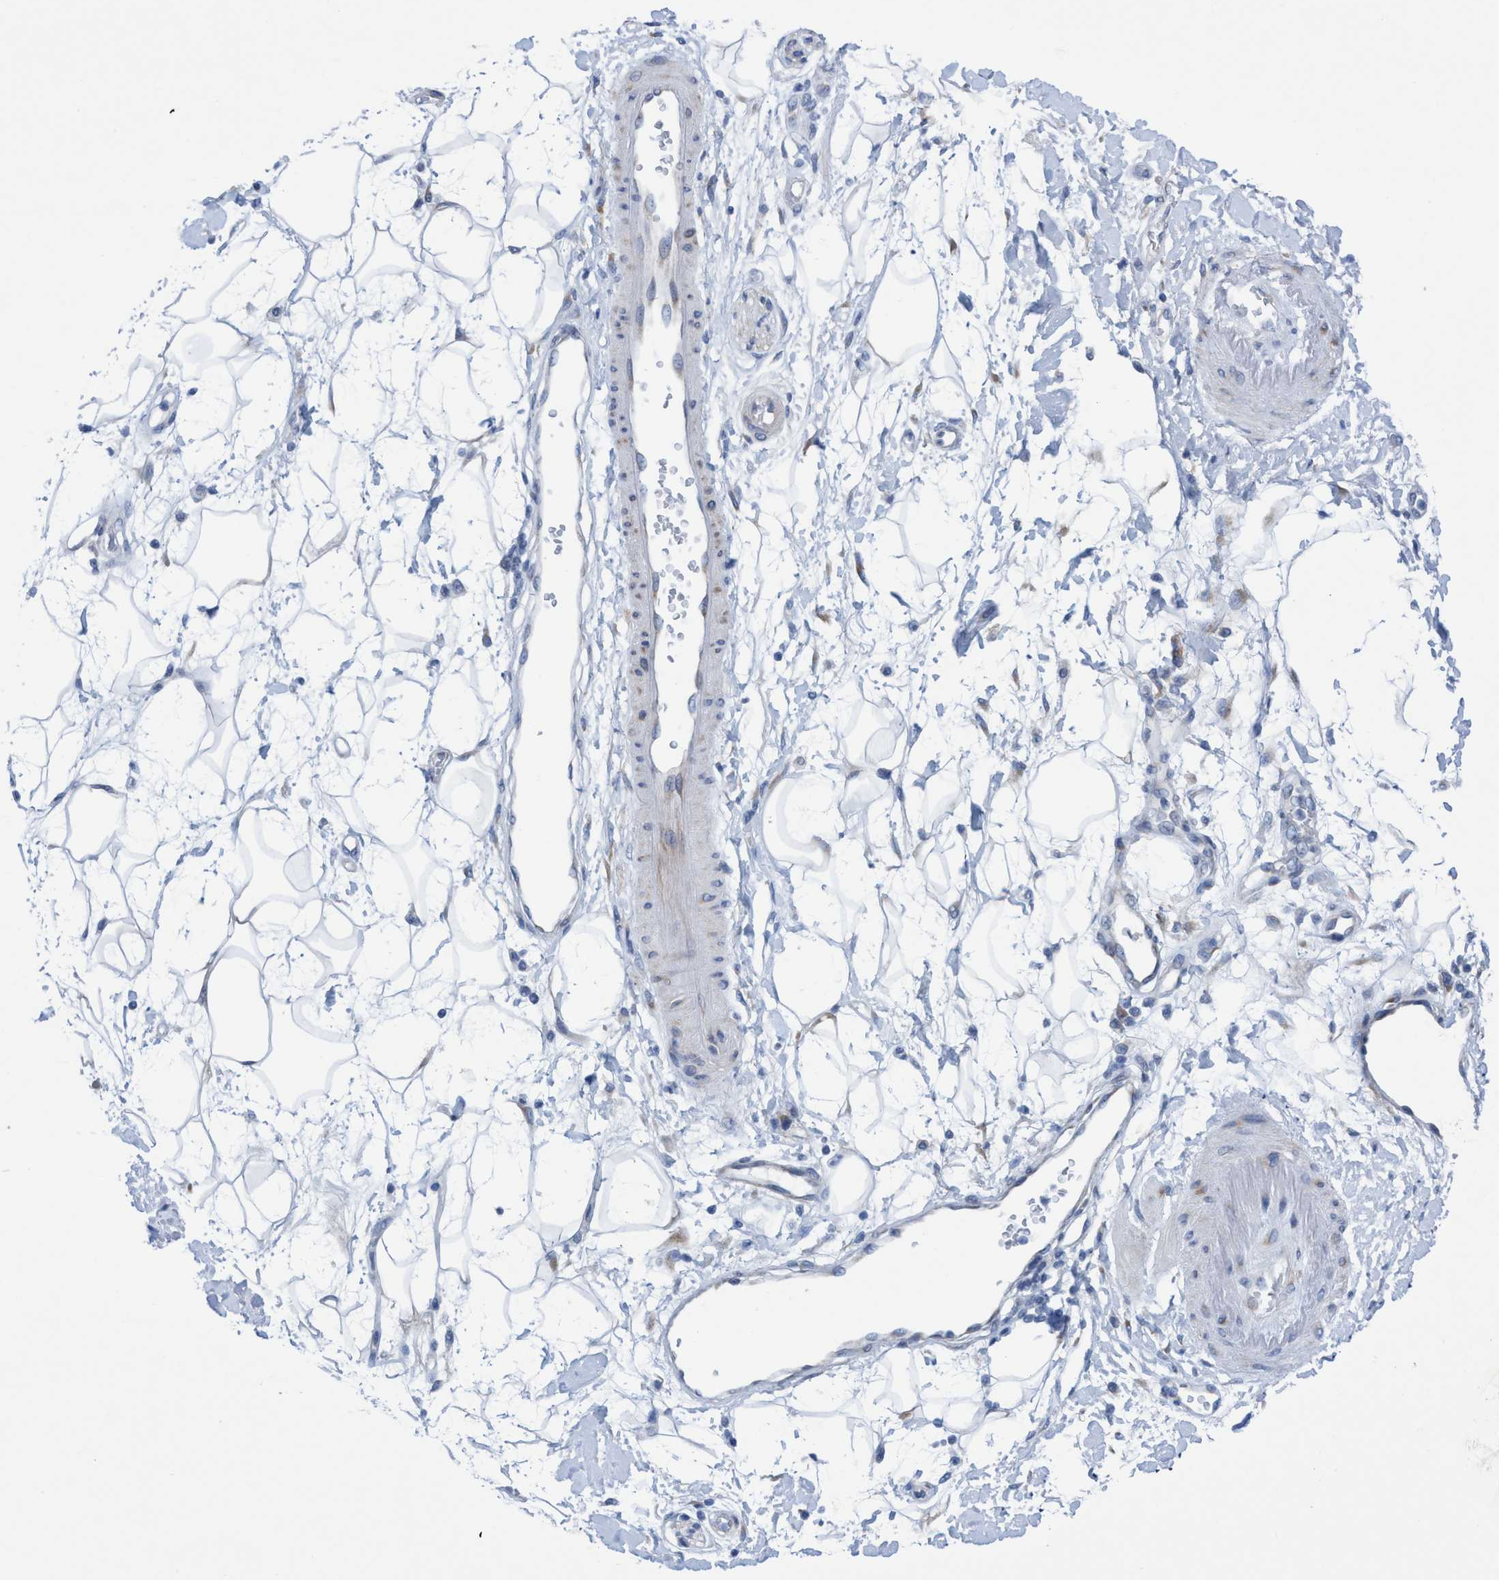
{"staining": {"intensity": "negative", "quantity": "none", "location": "none"}, "tissue": "adipose tissue", "cell_type": "Adipocytes", "image_type": "normal", "snomed": [{"axis": "morphology", "description": "Normal tissue, NOS"}, {"axis": "morphology", "description": "Adenocarcinoma, NOS"}, {"axis": "topography", "description": "Duodenum"}, {"axis": "topography", "description": "Peripheral nerve tissue"}], "caption": "IHC histopathology image of unremarkable adipose tissue: adipose tissue stained with DAB shows no significant protein staining in adipocytes. (Brightfield microscopy of DAB IHC at high magnification).", "gene": "RSAD1", "patient": {"sex": "female", "age": 60}}